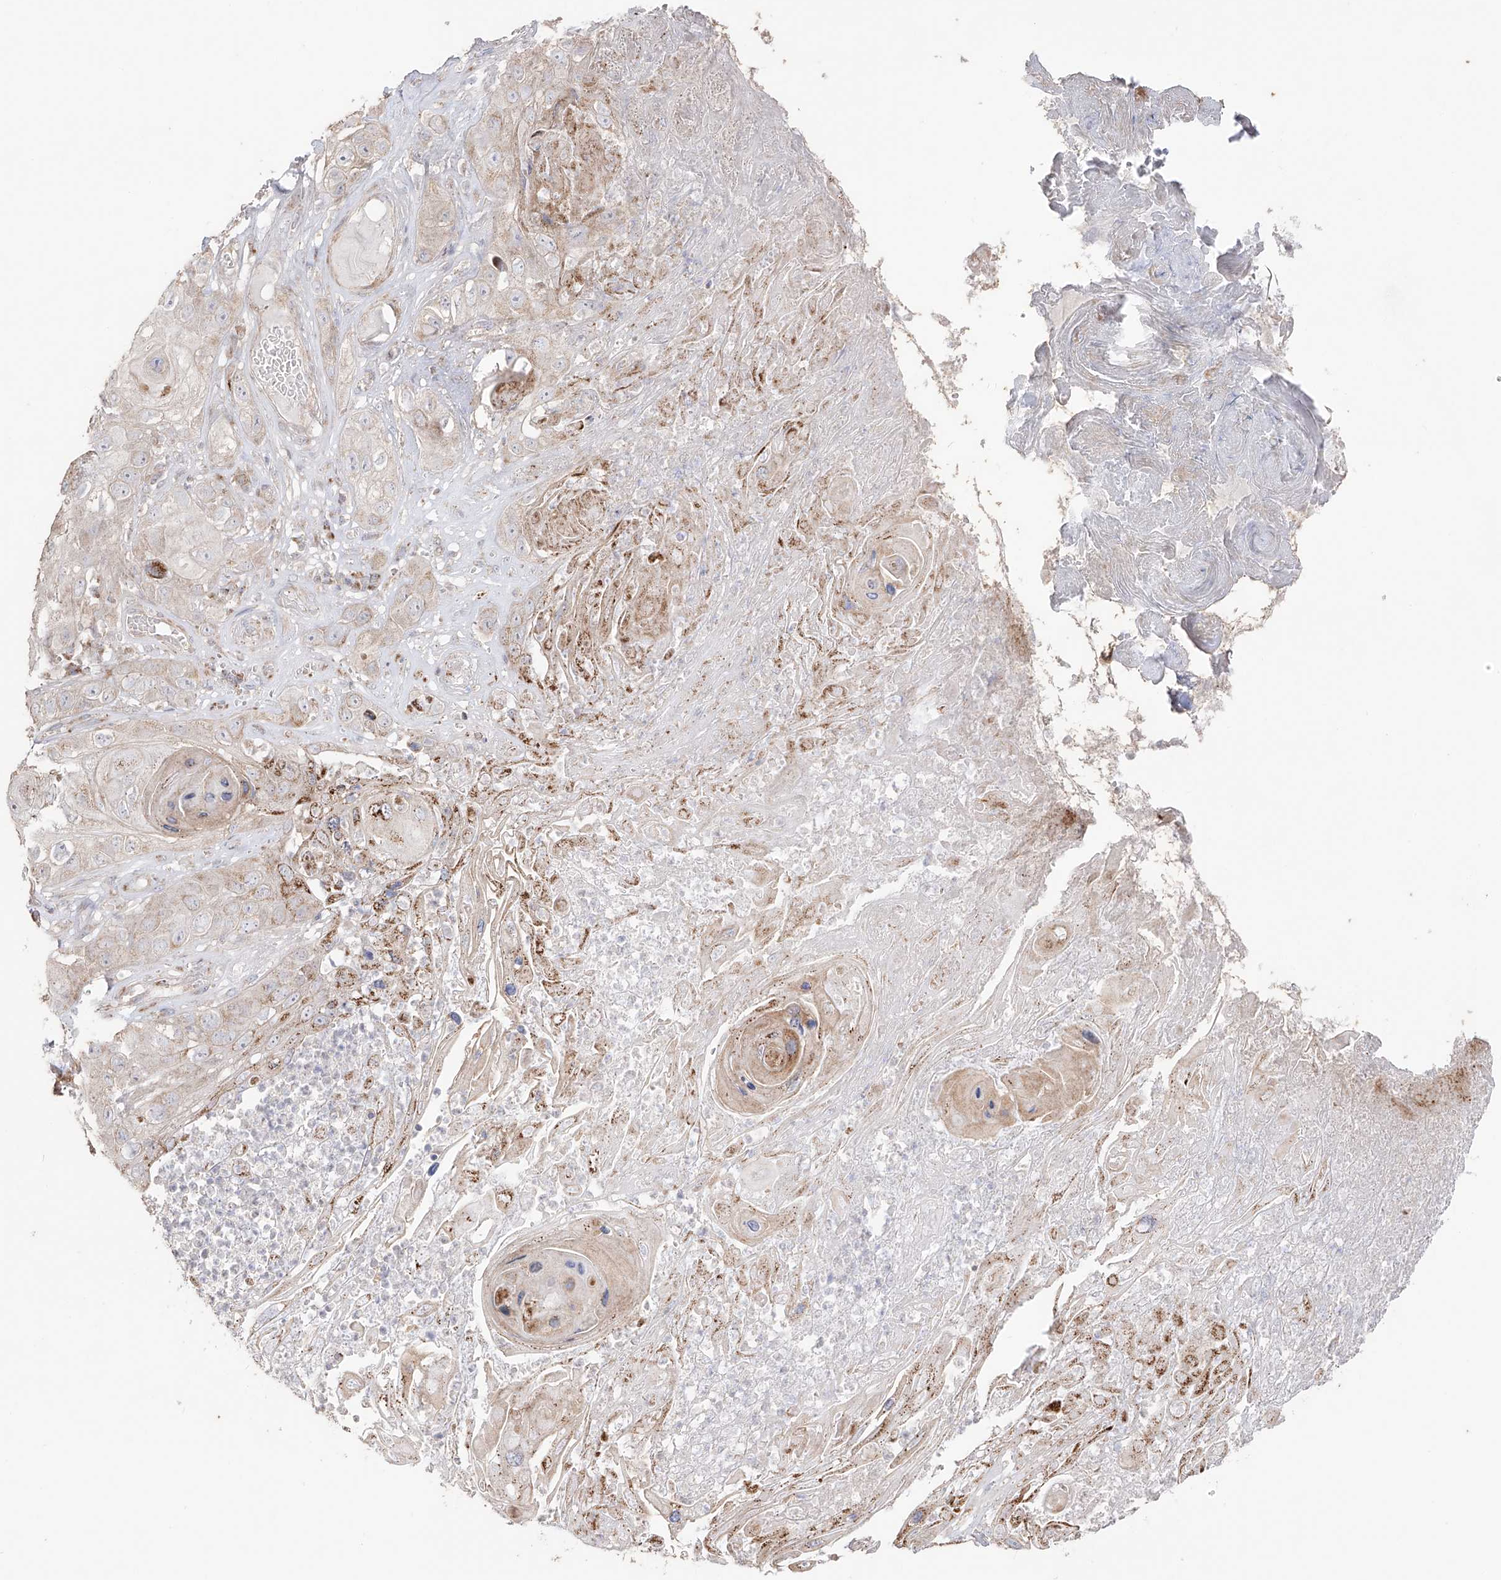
{"staining": {"intensity": "weak", "quantity": "25%-75%", "location": "cytoplasmic/membranous"}, "tissue": "skin cancer", "cell_type": "Tumor cells", "image_type": "cancer", "snomed": [{"axis": "morphology", "description": "Squamous cell carcinoma, NOS"}, {"axis": "topography", "description": "Skin"}], "caption": "DAB (3,3'-diaminobenzidine) immunohistochemical staining of human squamous cell carcinoma (skin) shows weak cytoplasmic/membranous protein staining in approximately 25%-75% of tumor cells.", "gene": "YKT6", "patient": {"sex": "male", "age": 55}}